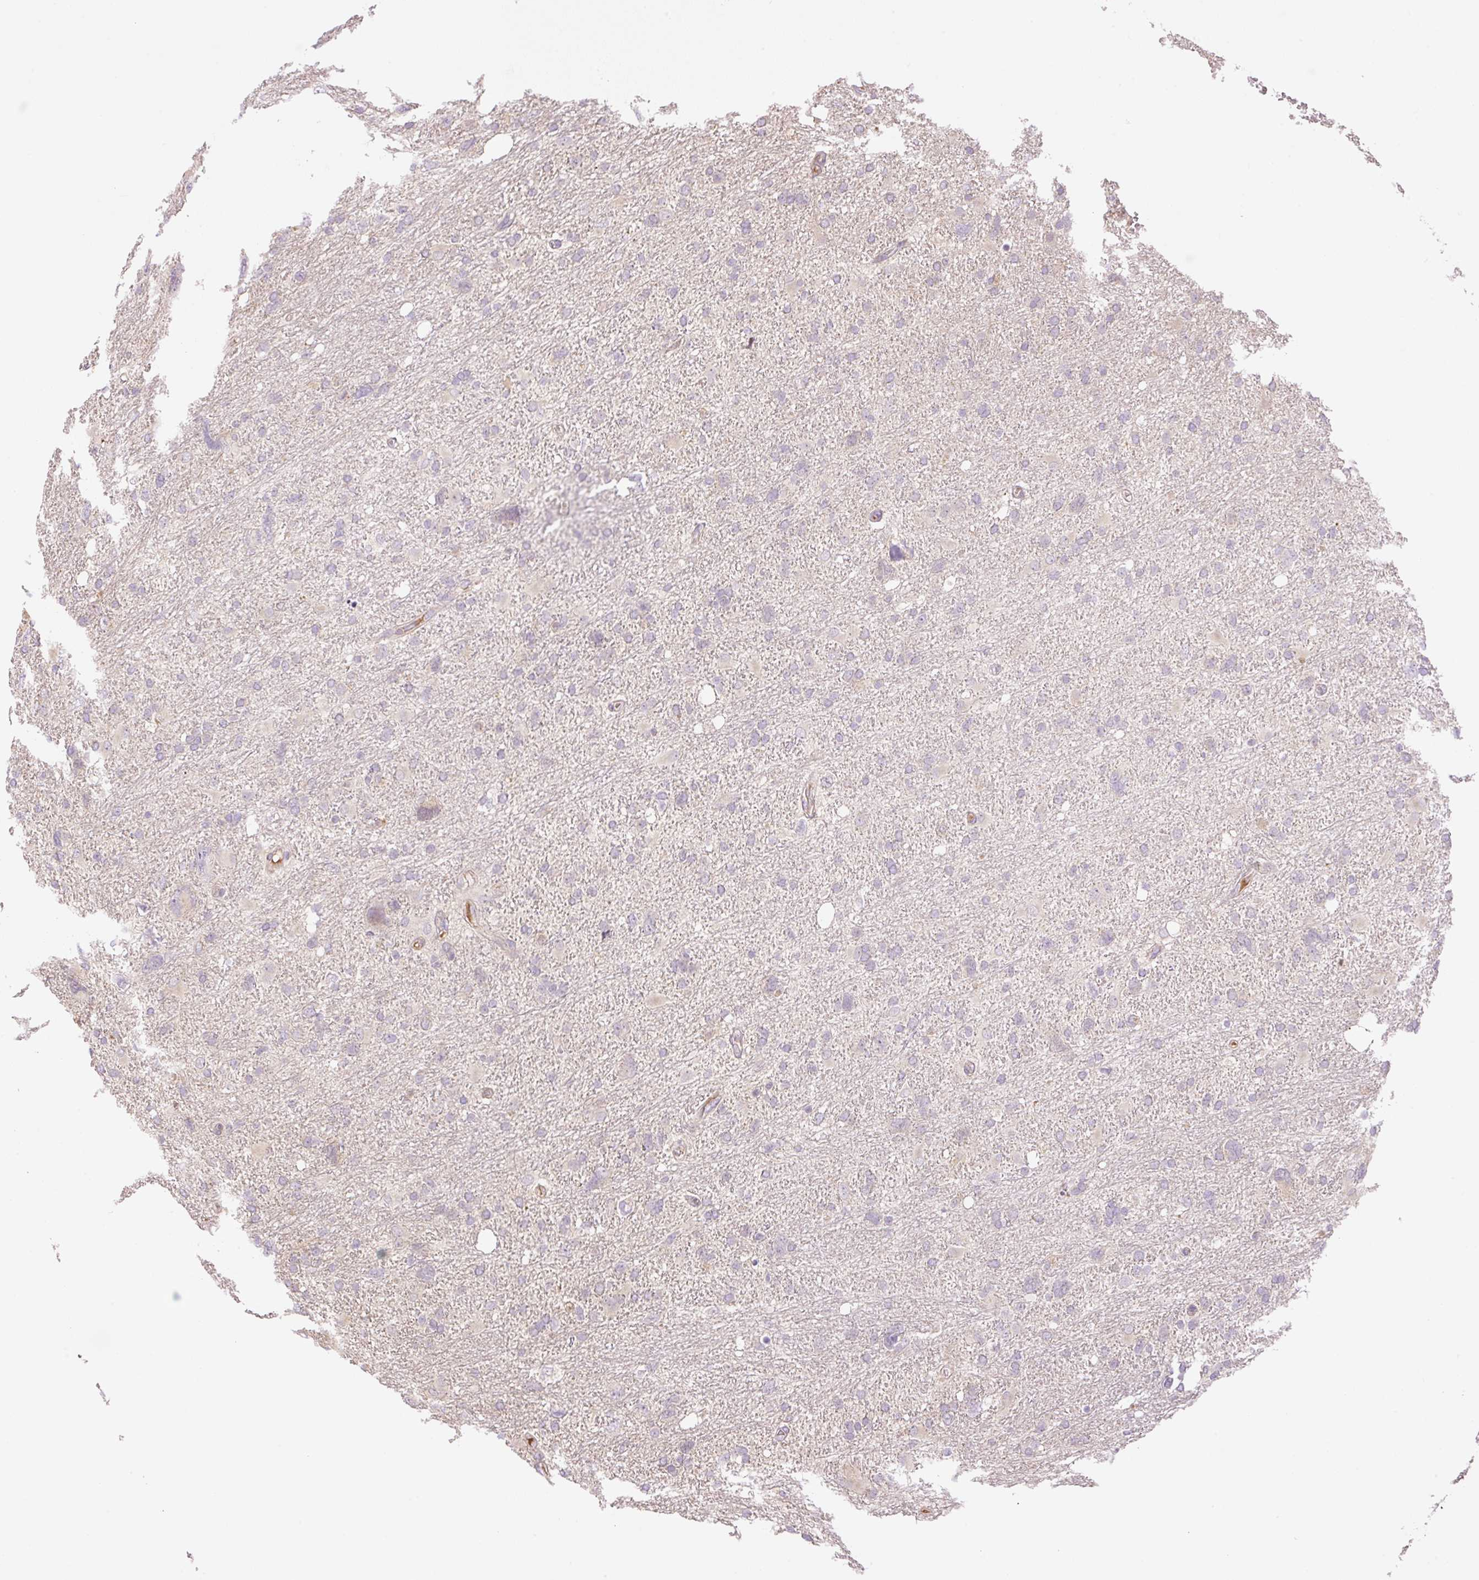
{"staining": {"intensity": "negative", "quantity": "none", "location": "none"}, "tissue": "glioma", "cell_type": "Tumor cells", "image_type": "cancer", "snomed": [{"axis": "morphology", "description": "Glioma, malignant, High grade"}, {"axis": "topography", "description": "Brain"}], "caption": "Immunohistochemistry histopathology image of neoplastic tissue: human malignant glioma (high-grade) stained with DAB (3,3'-diaminobenzidine) exhibits no significant protein staining in tumor cells.", "gene": "ZNF394", "patient": {"sex": "male", "age": 61}}